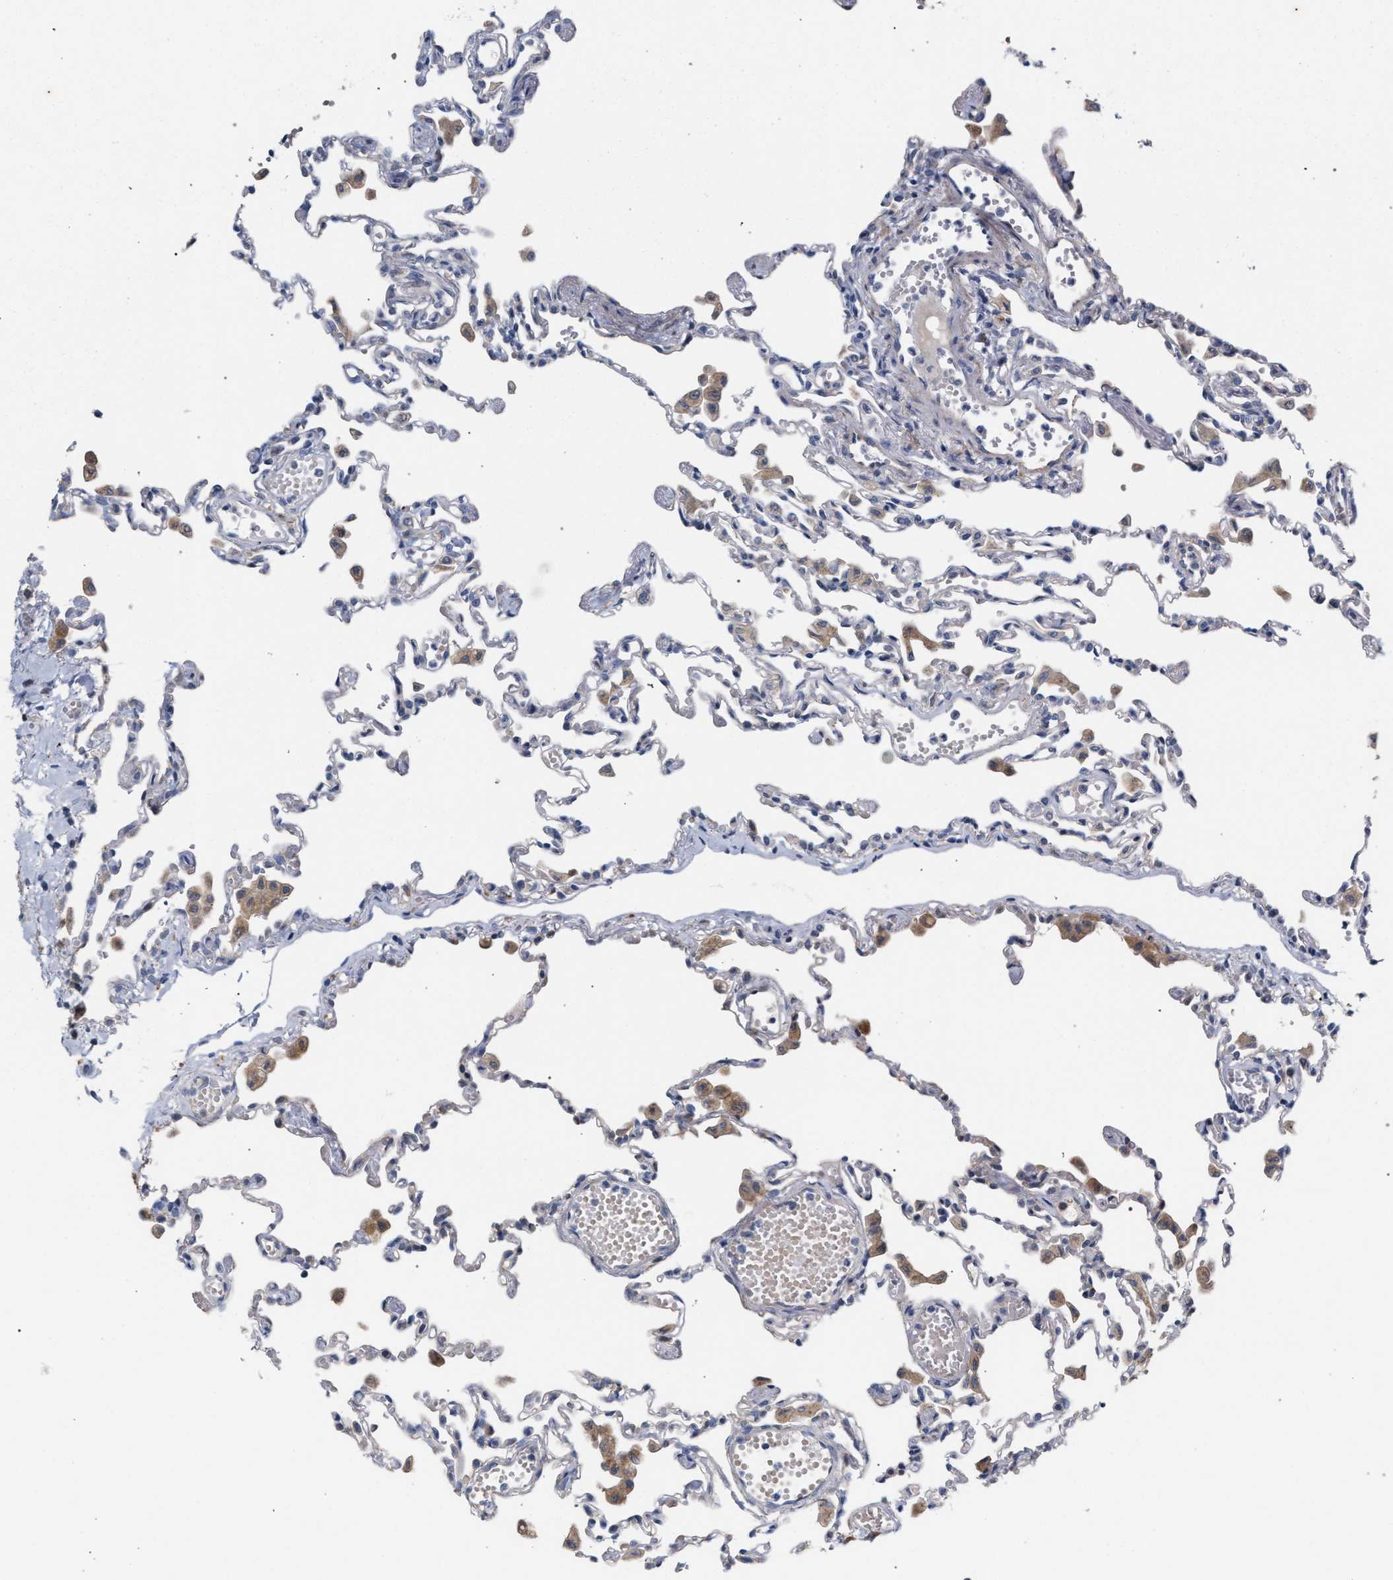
{"staining": {"intensity": "negative", "quantity": "none", "location": "none"}, "tissue": "lung", "cell_type": "Alveolar cells", "image_type": "normal", "snomed": [{"axis": "morphology", "description": "Normal tissue, NOS"}, {"axis": "topography", "description": "Bronchus"}, {"axis": "topography", "description": "Lung"}], "caption": "A high-resolution photomicrograph shows immunohistochemistry staining of normal lung, which reveals no significant positivity in alveolar cells.", "gene": "RNF135", "patient": {"sex": "female", "age": 49}}